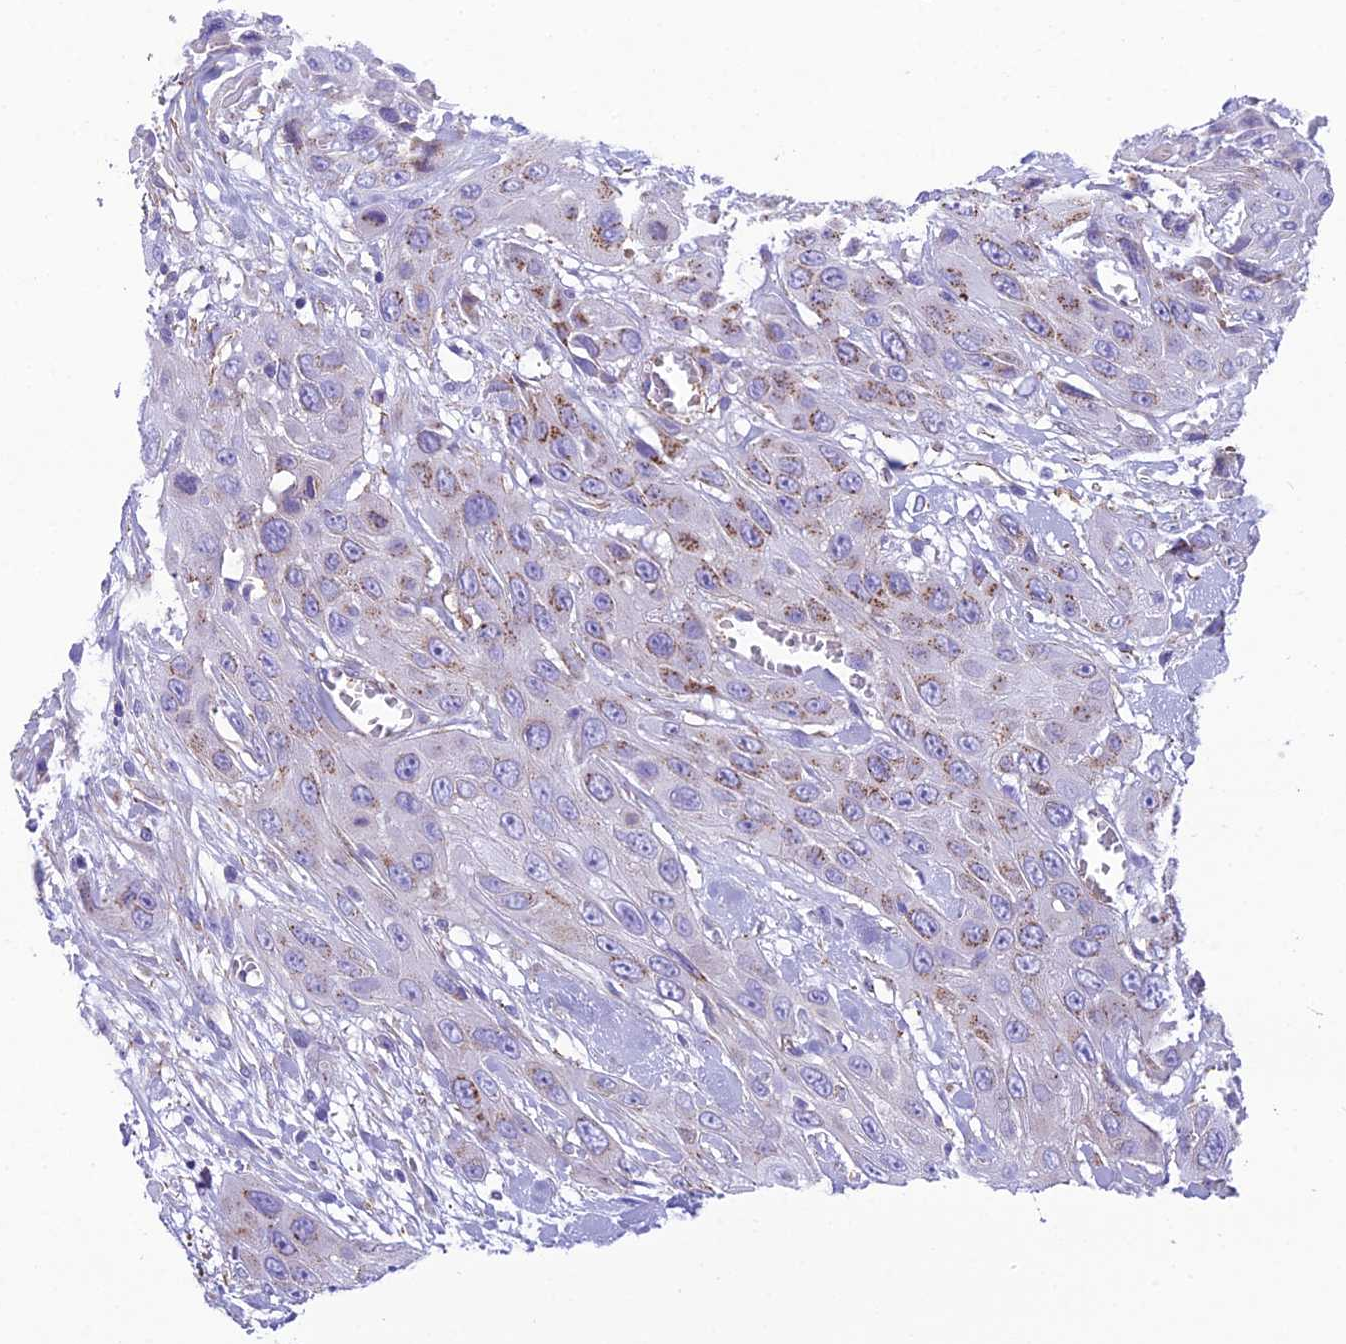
{"staining": {"intensity": "moderate", "quantity": "25%-75%", "location": "cytoplasmic/membranous"}, "tissue": "head and neck cancer", "cell_type": "Tumor cells", "image_type": "cancer", "snomed": [{"axis": "morphology", "description": "Squamous cell carcinoma, NOS"}, {"axis": "topography", "description": "Head-Neck"}], "caption": "There is medium levels of moderate cytoplasmic/membranous positivity in tumor cells of squamous cell carcinoma (head and neck), as demonstrated by immunohistochemical staining (brown color).", "gene": "GFRA1", "patient": {"sex": "male", "age": 81}}